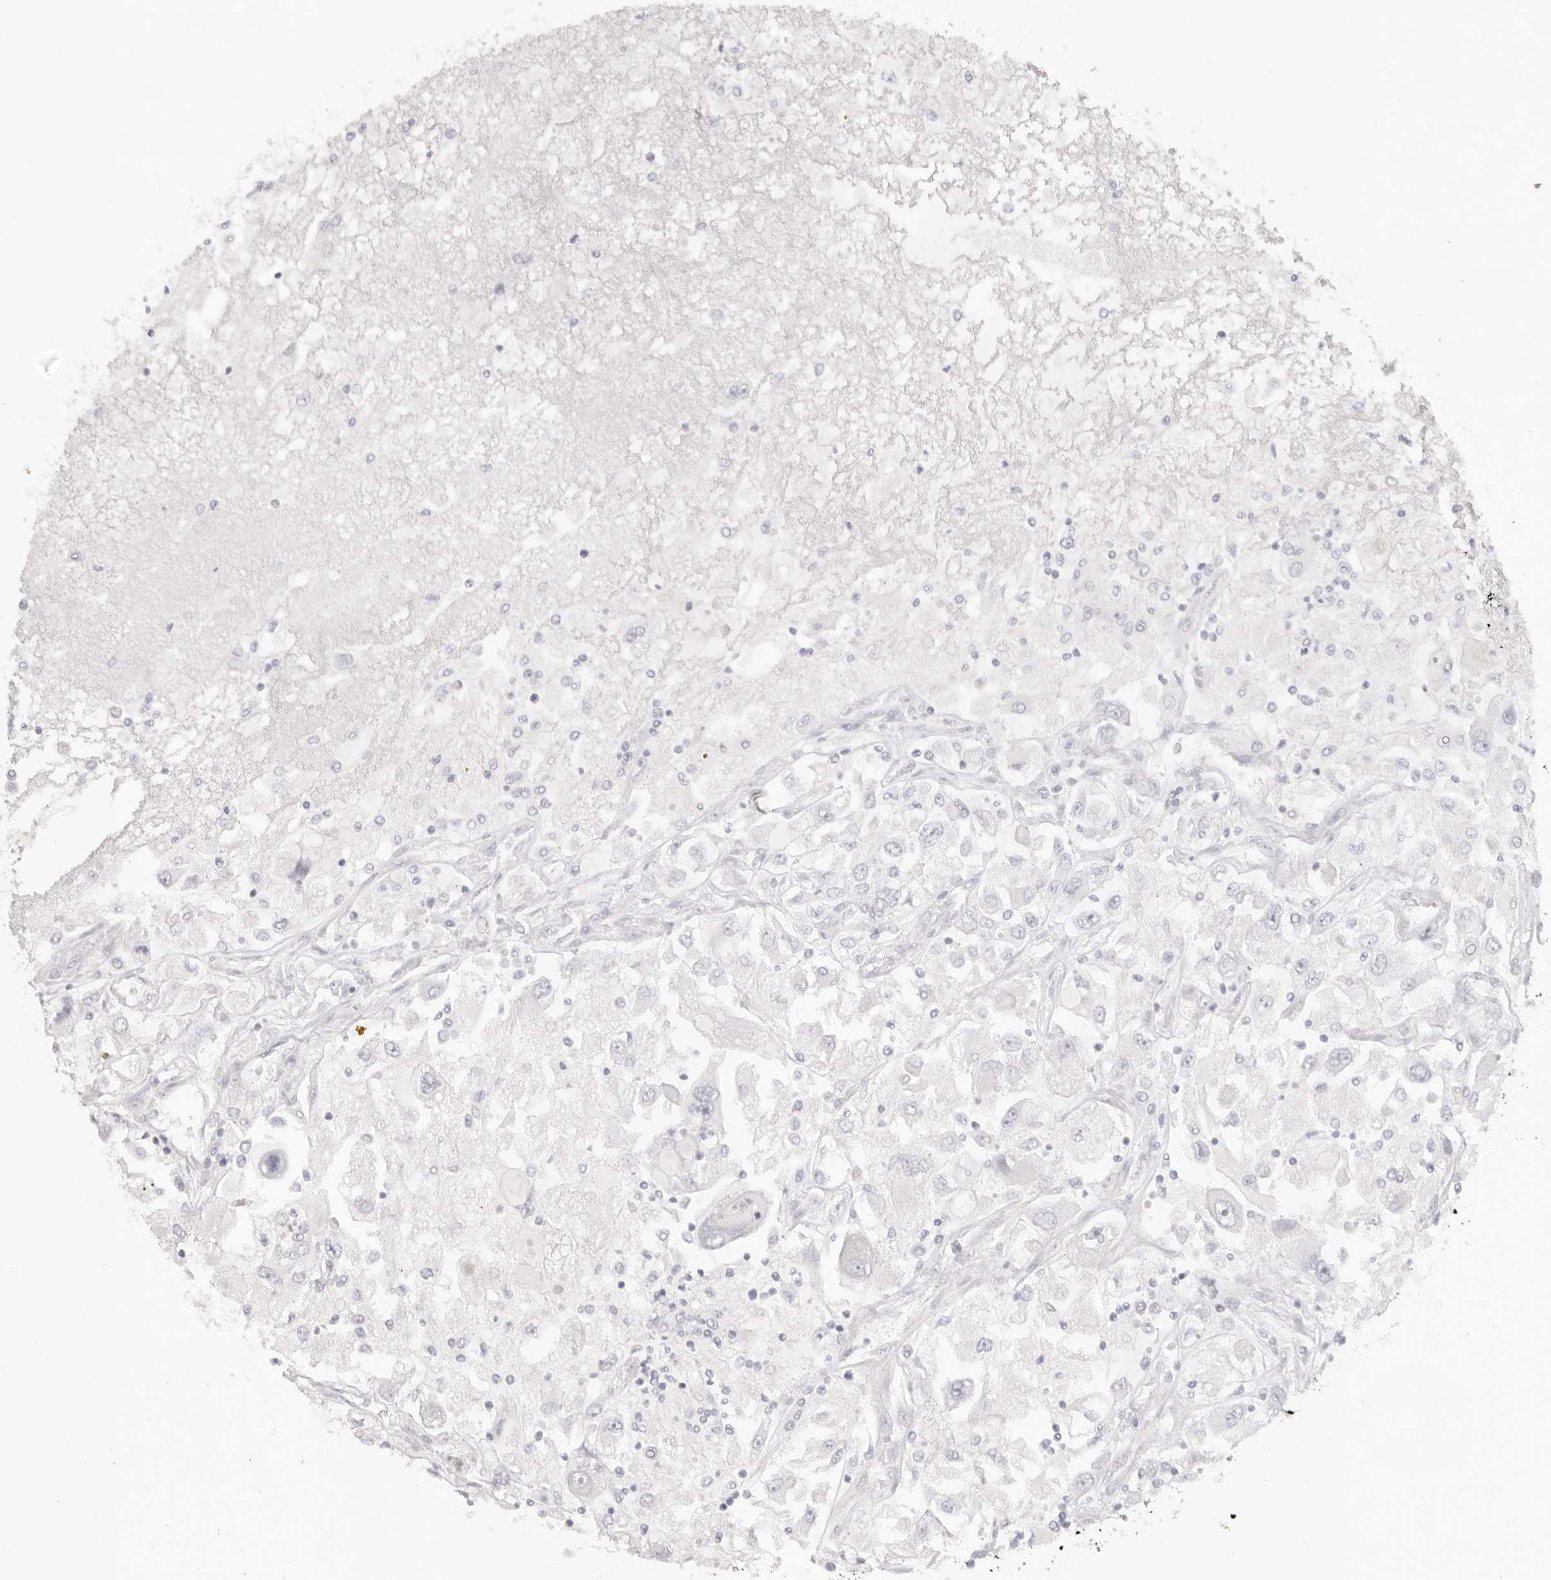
{"staining": {"intensity": "negative", "quantity": "none", "location": "none"}, "tissue": "renal cancer", "cell_type": "Tumor cells", "image_type": "cancer", "snomed": [{"axis": "morphology", "description": "Adenocarcinoma, NOS"}, {"axis": "topography", "description": "Kidney"}], "caption": "Immunohistochemistry (IHC) photomicrograph of neoplastic tissue: human renal cancer (adenocarcinoma) stained with DAB (3,3'-diaminobenzidine) shows no significant protein positivity in tumor cells. (Stains: DAB (3,3'-diaminobenzidine) IHC with hematoxylin counter stain, Microscopy: brightfield microscopy at high magnification).", "gene": "RXFP1", "patient": {"sex": "female", "age": 52}}